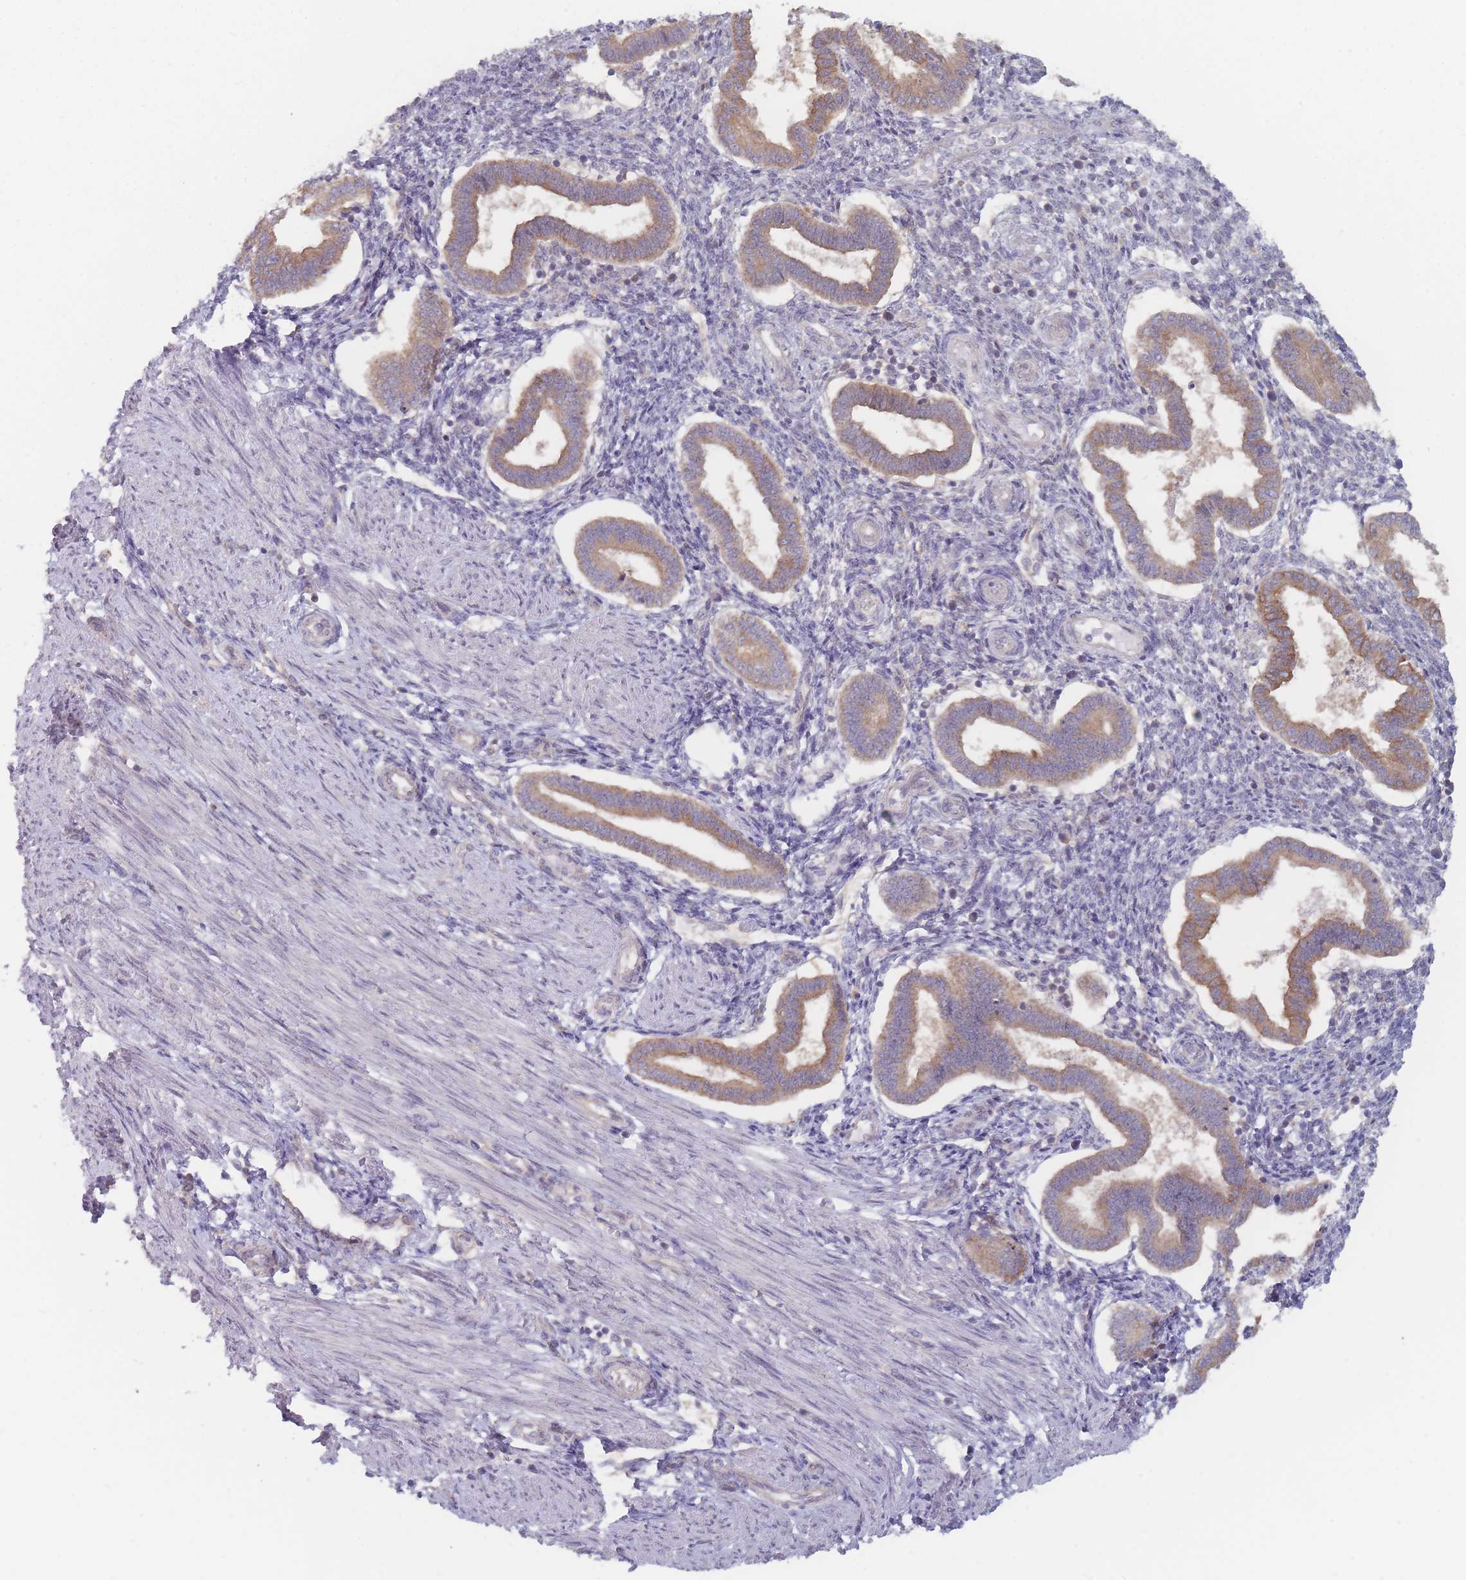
{"staining": {"intensity": "weak", "quantity": "<25%", "location": "cytoplasmic/membranous"}, "tissue": "endometrium", "cell_type": "Cells in endometrial stroma", "image_type": "normal", "snomed": [{"axis": "morphology", "description": "Normal tissue, NOS"}, {"axis": "topography", "description": "Endometrium"}], "caption": "Human endometrium stained for a protein using immunohistochemistry reveals no expression in cells in endometrial stroma.", "gene": "EFCC1", "patient": {"sex": "female", "age": 24}}